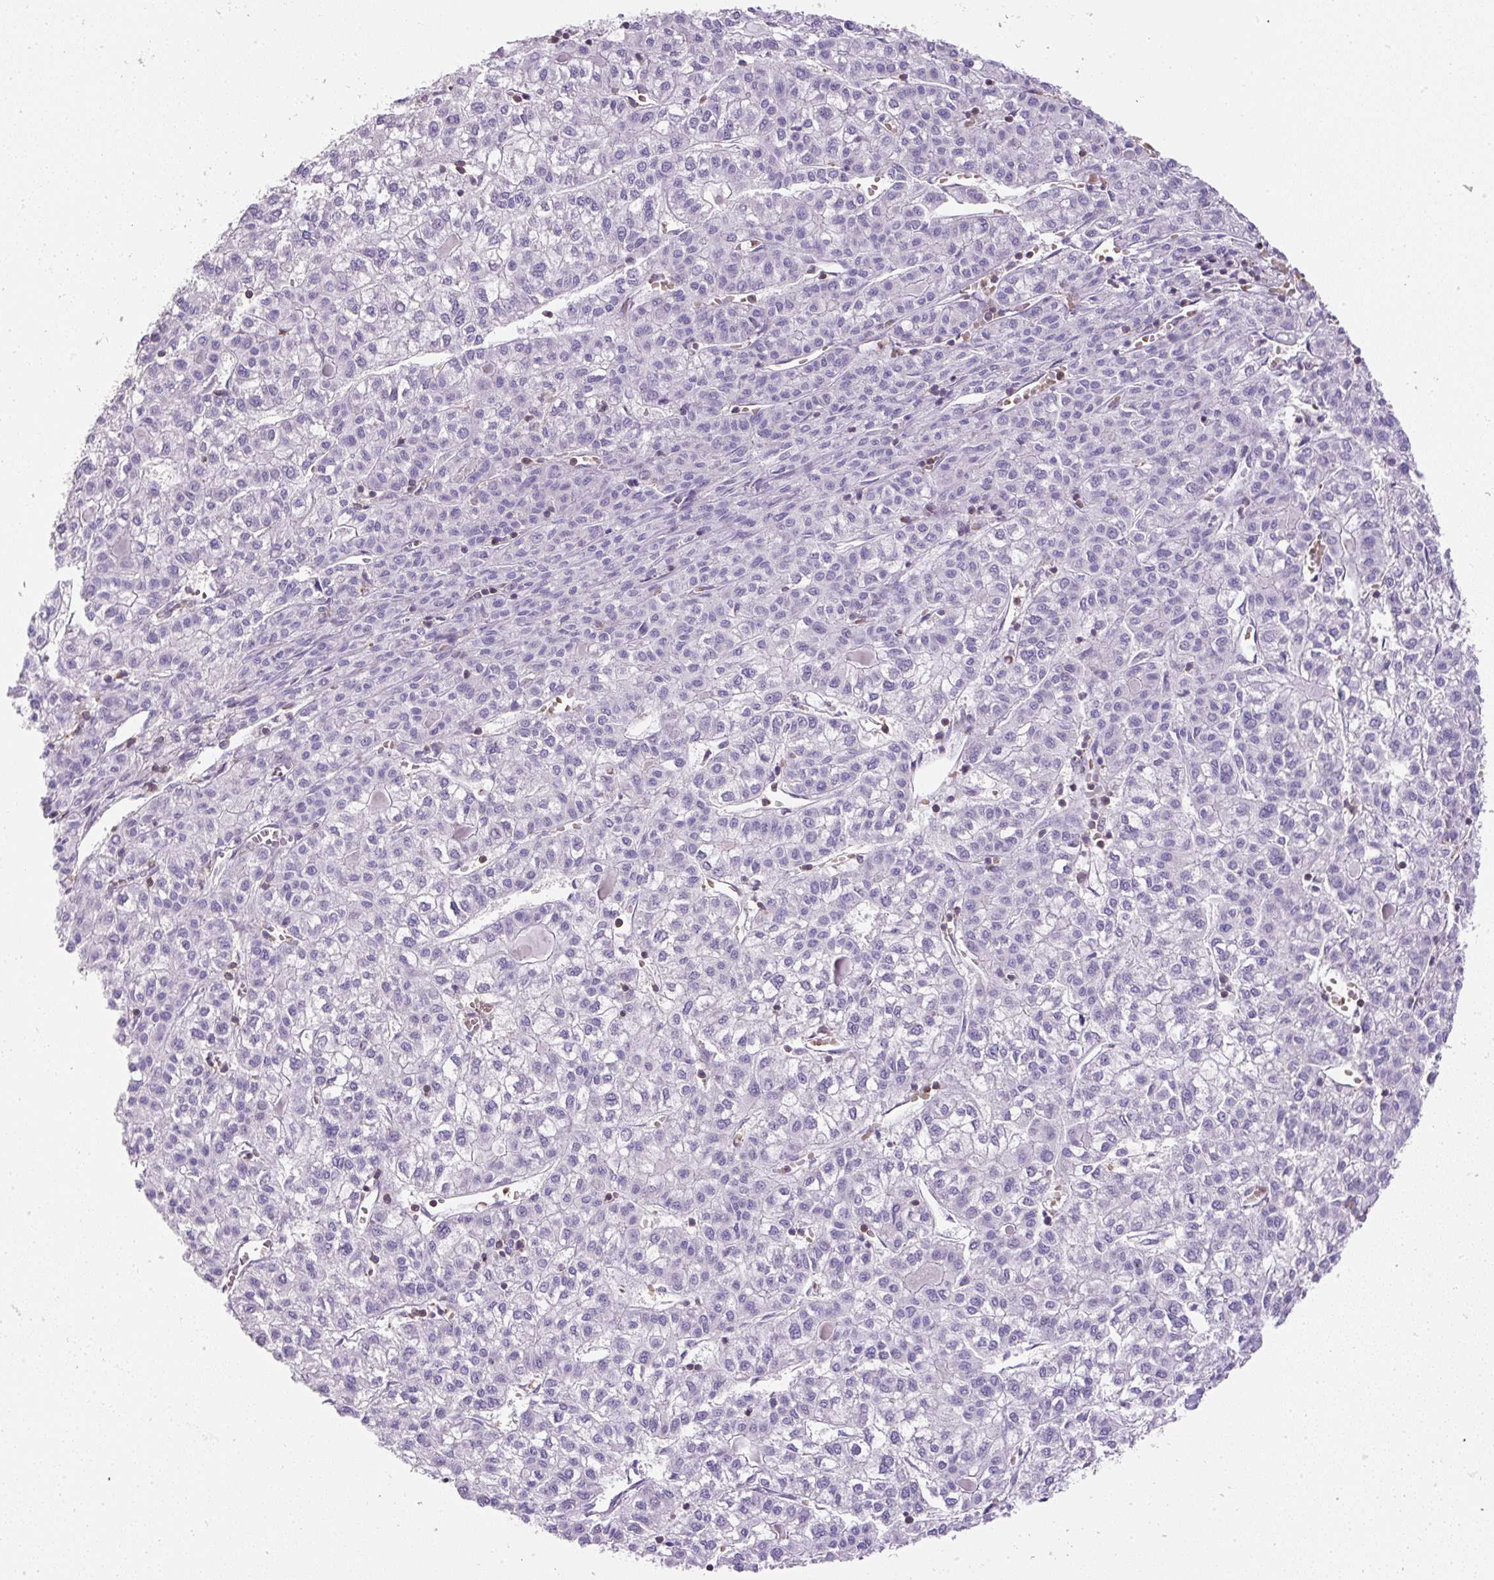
{"staining": {"intensity": "negative", "quantity": "none", "location": "none"}, "tissue": "liver cancer", "cell_type": "Tumor cells", "image_type": "cancer", "snomed": [{"axis": "morphology", "description": "Carcinoma, Hepatocellular, NOS"}, {"axis": "topography", "description": "Liver"}], "caption": "This is an IHC micrograph of liver cancer (hepatocellular carcinoma). There is no positivity in tumor cells.", "gene": "FAM228B", "patient": {"sex": "female", "age": 43}}